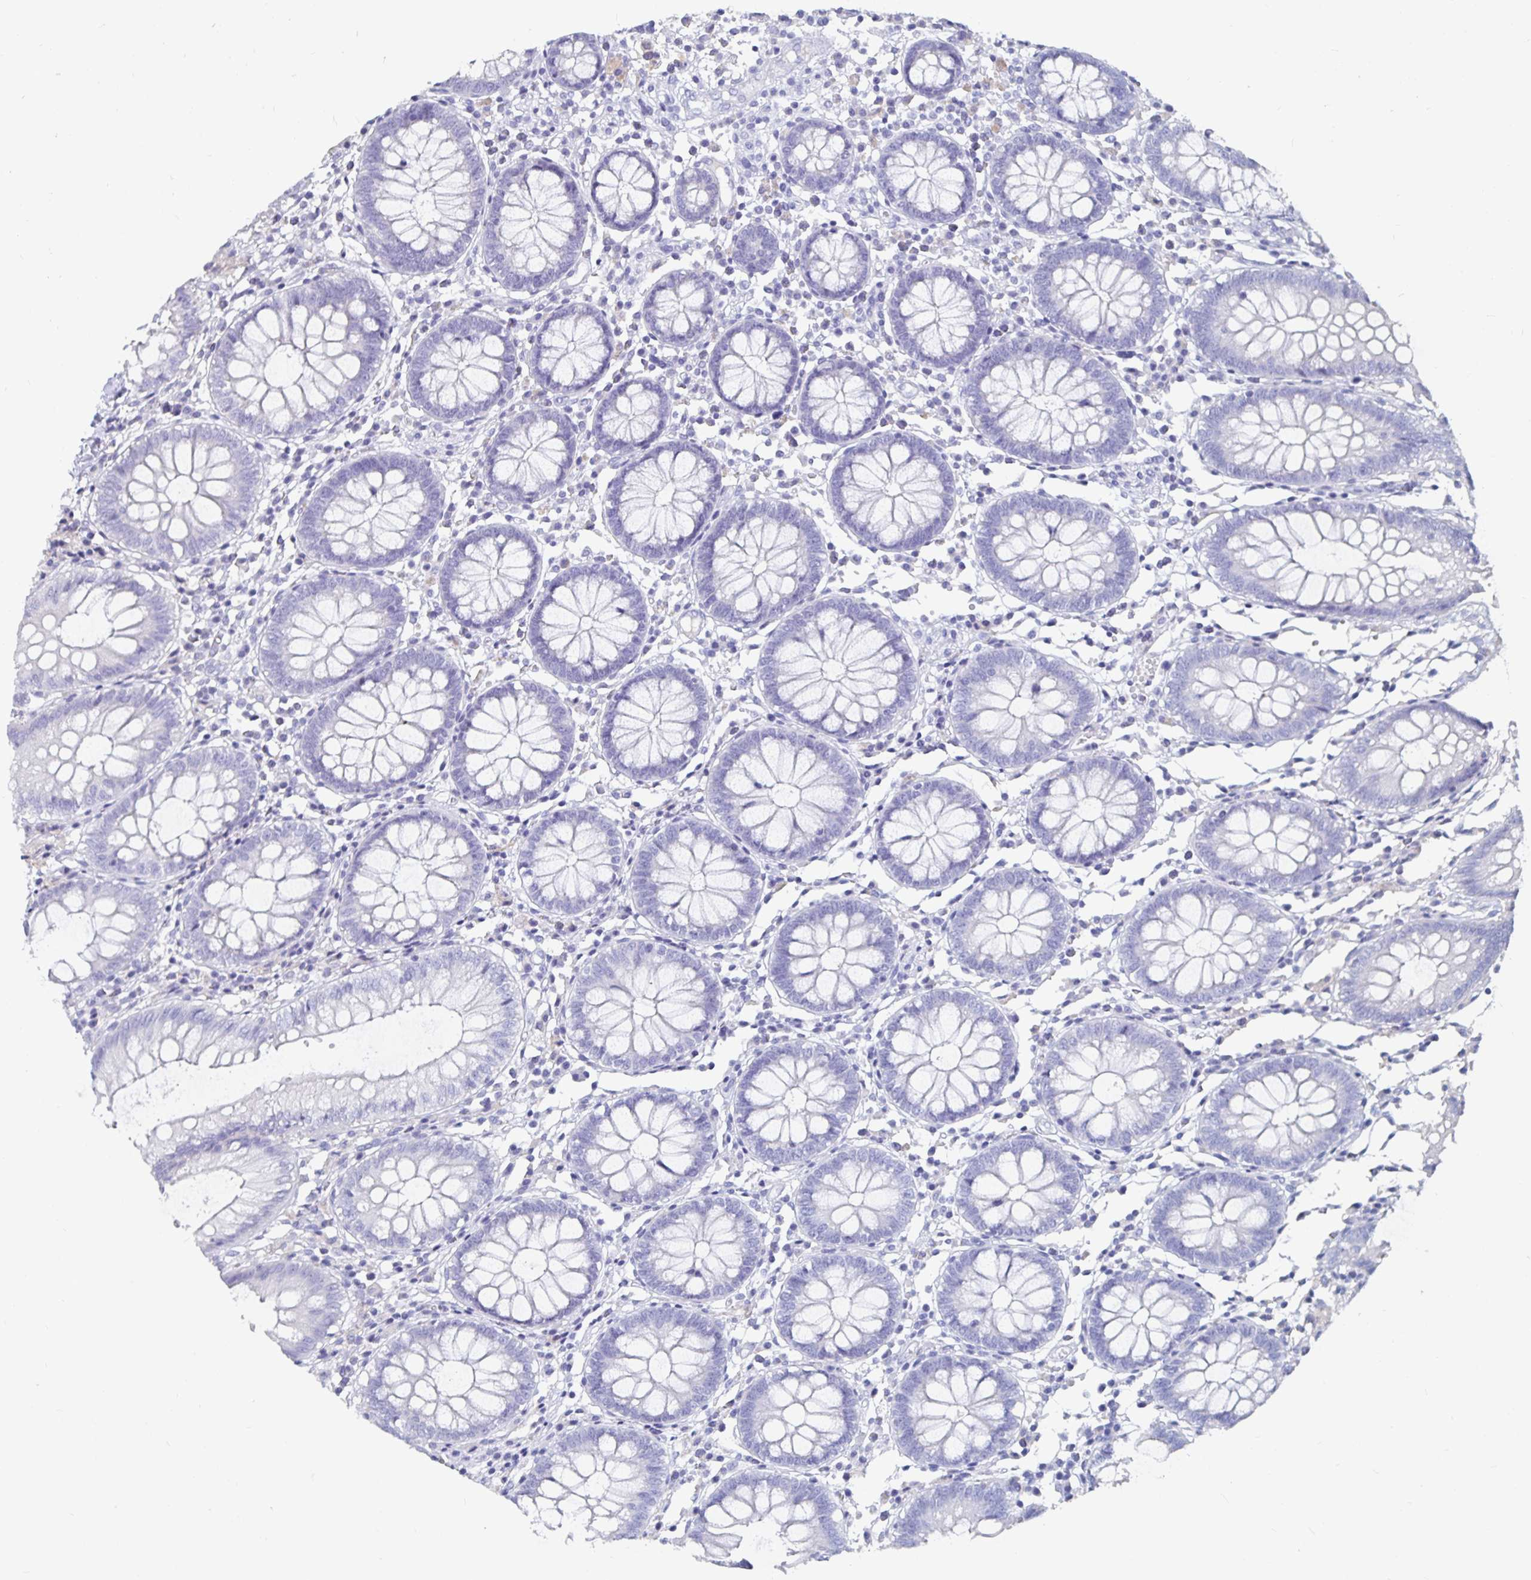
{"staining": {"intensity": "negative", "quantity": "none", "location": "none"}, "tissue": "colon", "cell_type": "Endothelial cells", "image_type": "normal", "snomed": [{"axis": "morphology", "description": "Normal tissue, NOS"}, {"axis": "morphology", "description": "Adenocarcinoma, NOS"}, {"axis": "topography", "description": "Colon"}], "caption": "Immunohistochemistry photomicrograph of benign colon stained for a protein (brown), which exhibits no expression in endothelial cells.", "gene": "CFAP69", "patient": {"sex": "male", "age": 83}}